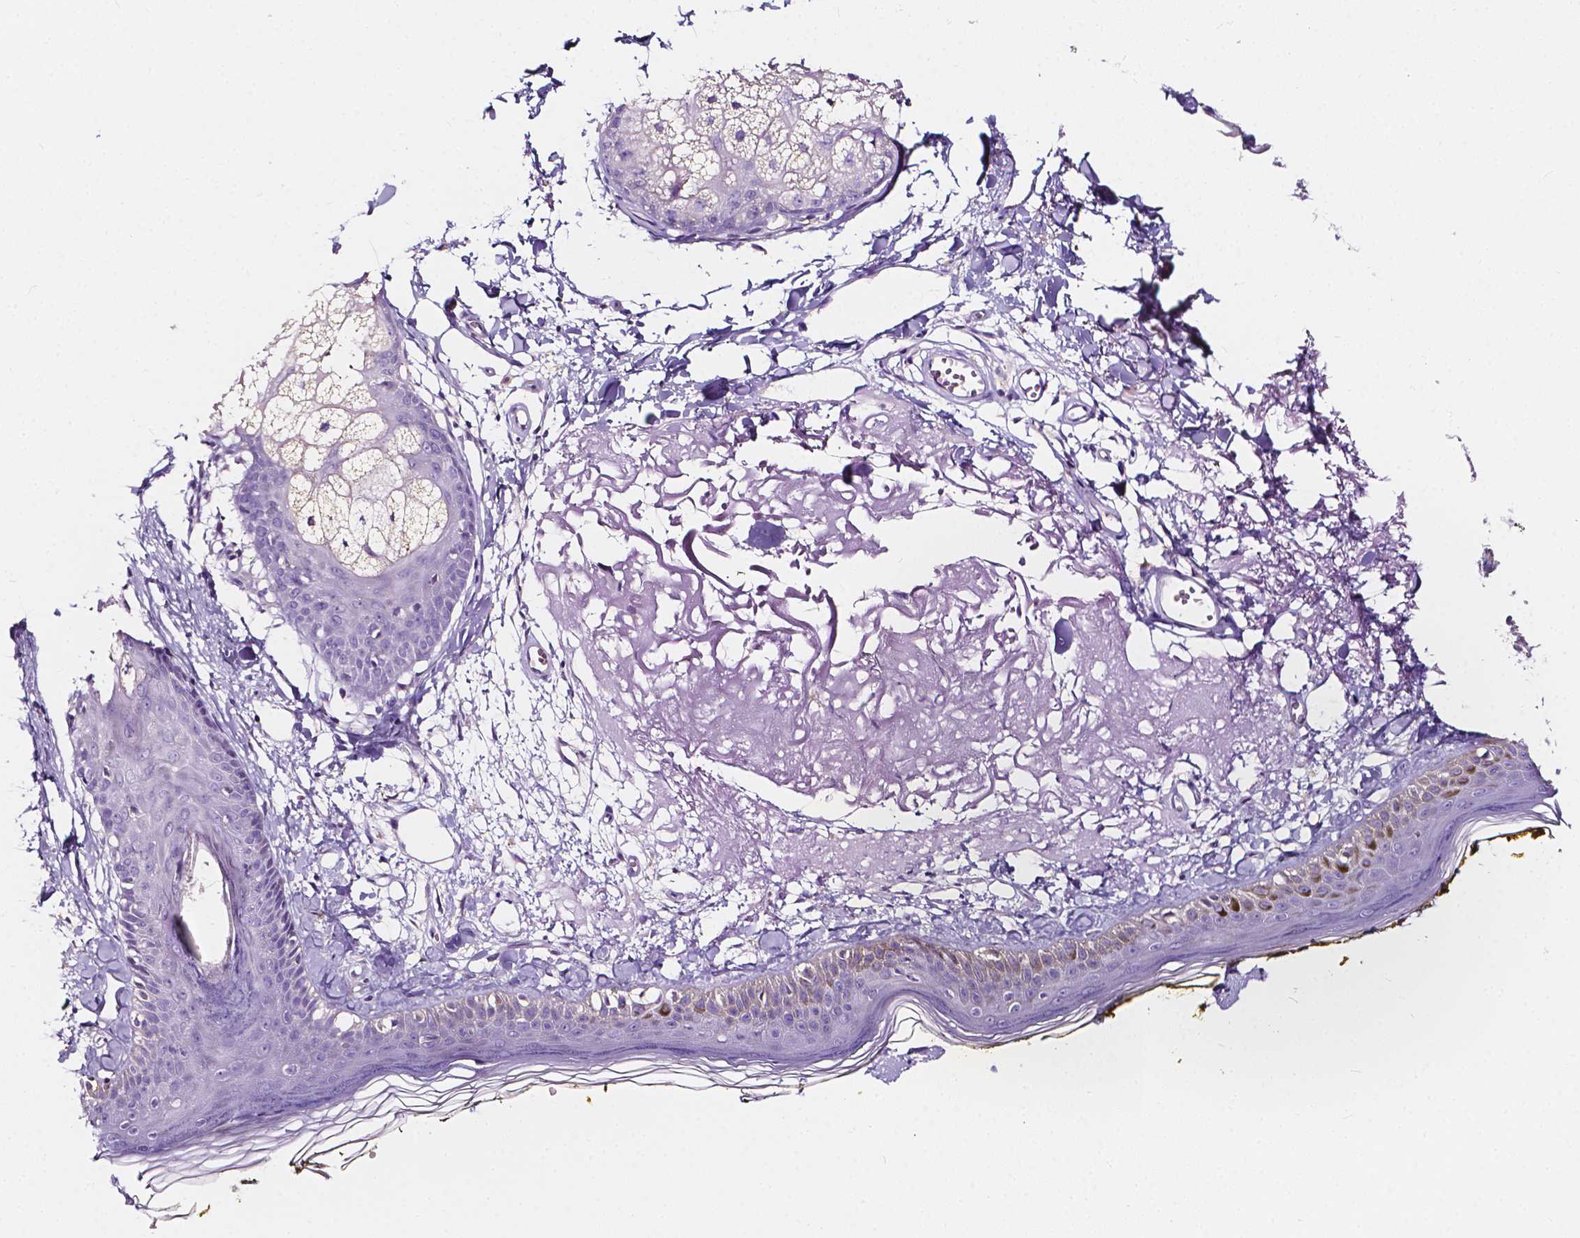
{"staining": {"intensity": "negative", "quantity": "none", "location": "none"}, "tissue": "skin", "cell_type": "Fibroblasts", "image_type": "normal", "snomed": [{"axis": "morphology", "description": "Normal tissue, NOS"}, {"axis": "topography", "description": "Skin"}], "caption": "The photomicrograph demonstrates no staining of fibroblasts in unremarkable skin.", "gene": "CLSTN2", "patient": {"sex": "male", "age": 76}}